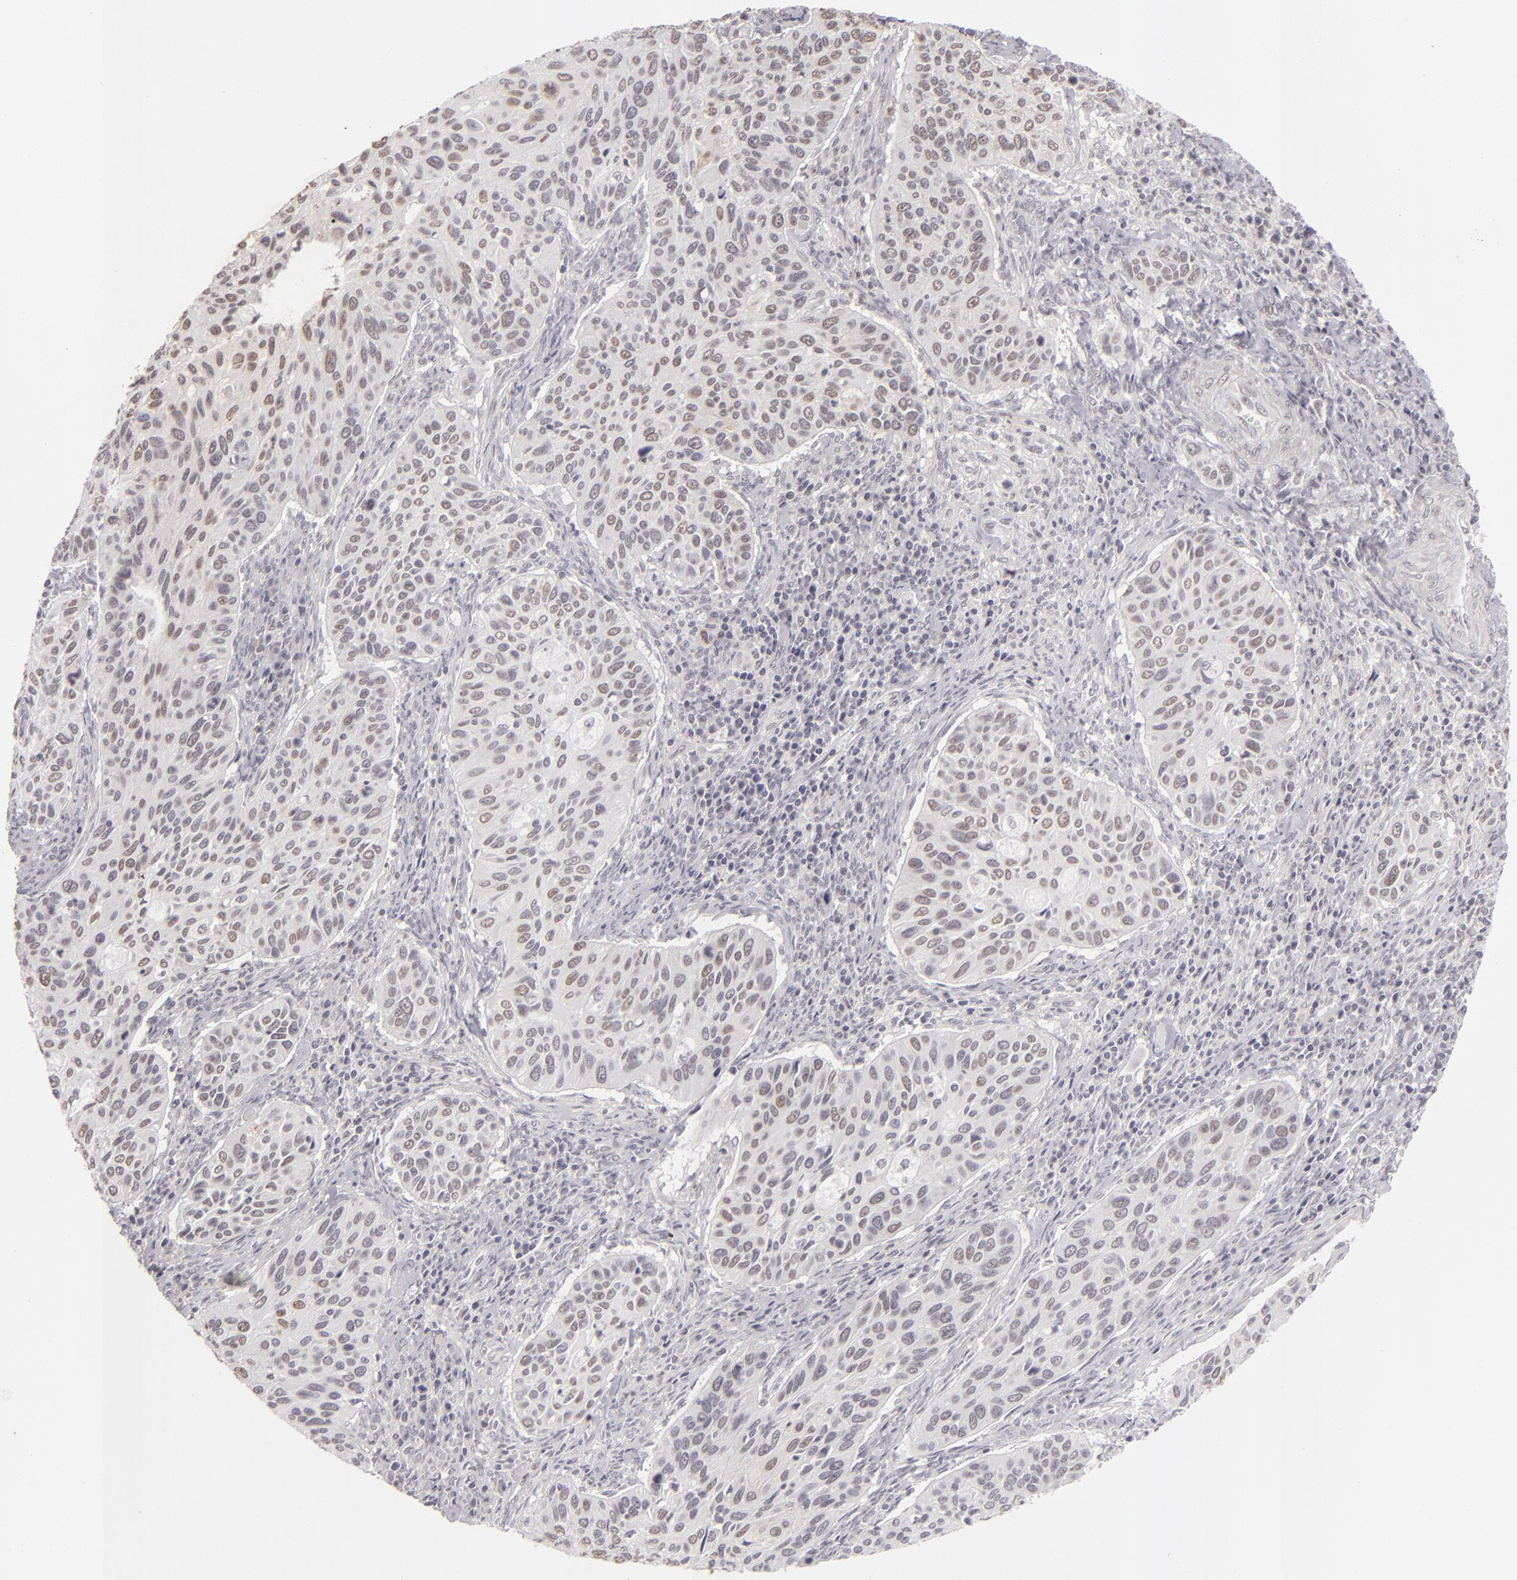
{"staining": {"intensity": "weak", "quantity": "<25%", "location": "nuclear"}, "tissue": "cervical cancer", "cell_type": "Tumor cells", "image_type": "cancer", "snomed": [{"axis": "morphology", "description": "Adenocarcinoma, NOS"}, {"axis": "topography", "description": "Cervix"}], "caption": "High magnification brightfield microscopy of cervical adenocarcinoma stained with DAB (brown) and counterstained with hematoxylin (blue): tumor cells show no significant expression. (Brightfield microscopy of DAB immunohistochemistry (IHC) at high magnification).", "gene": "CBX3", "patient": {"sex": "female", "age": 29}}